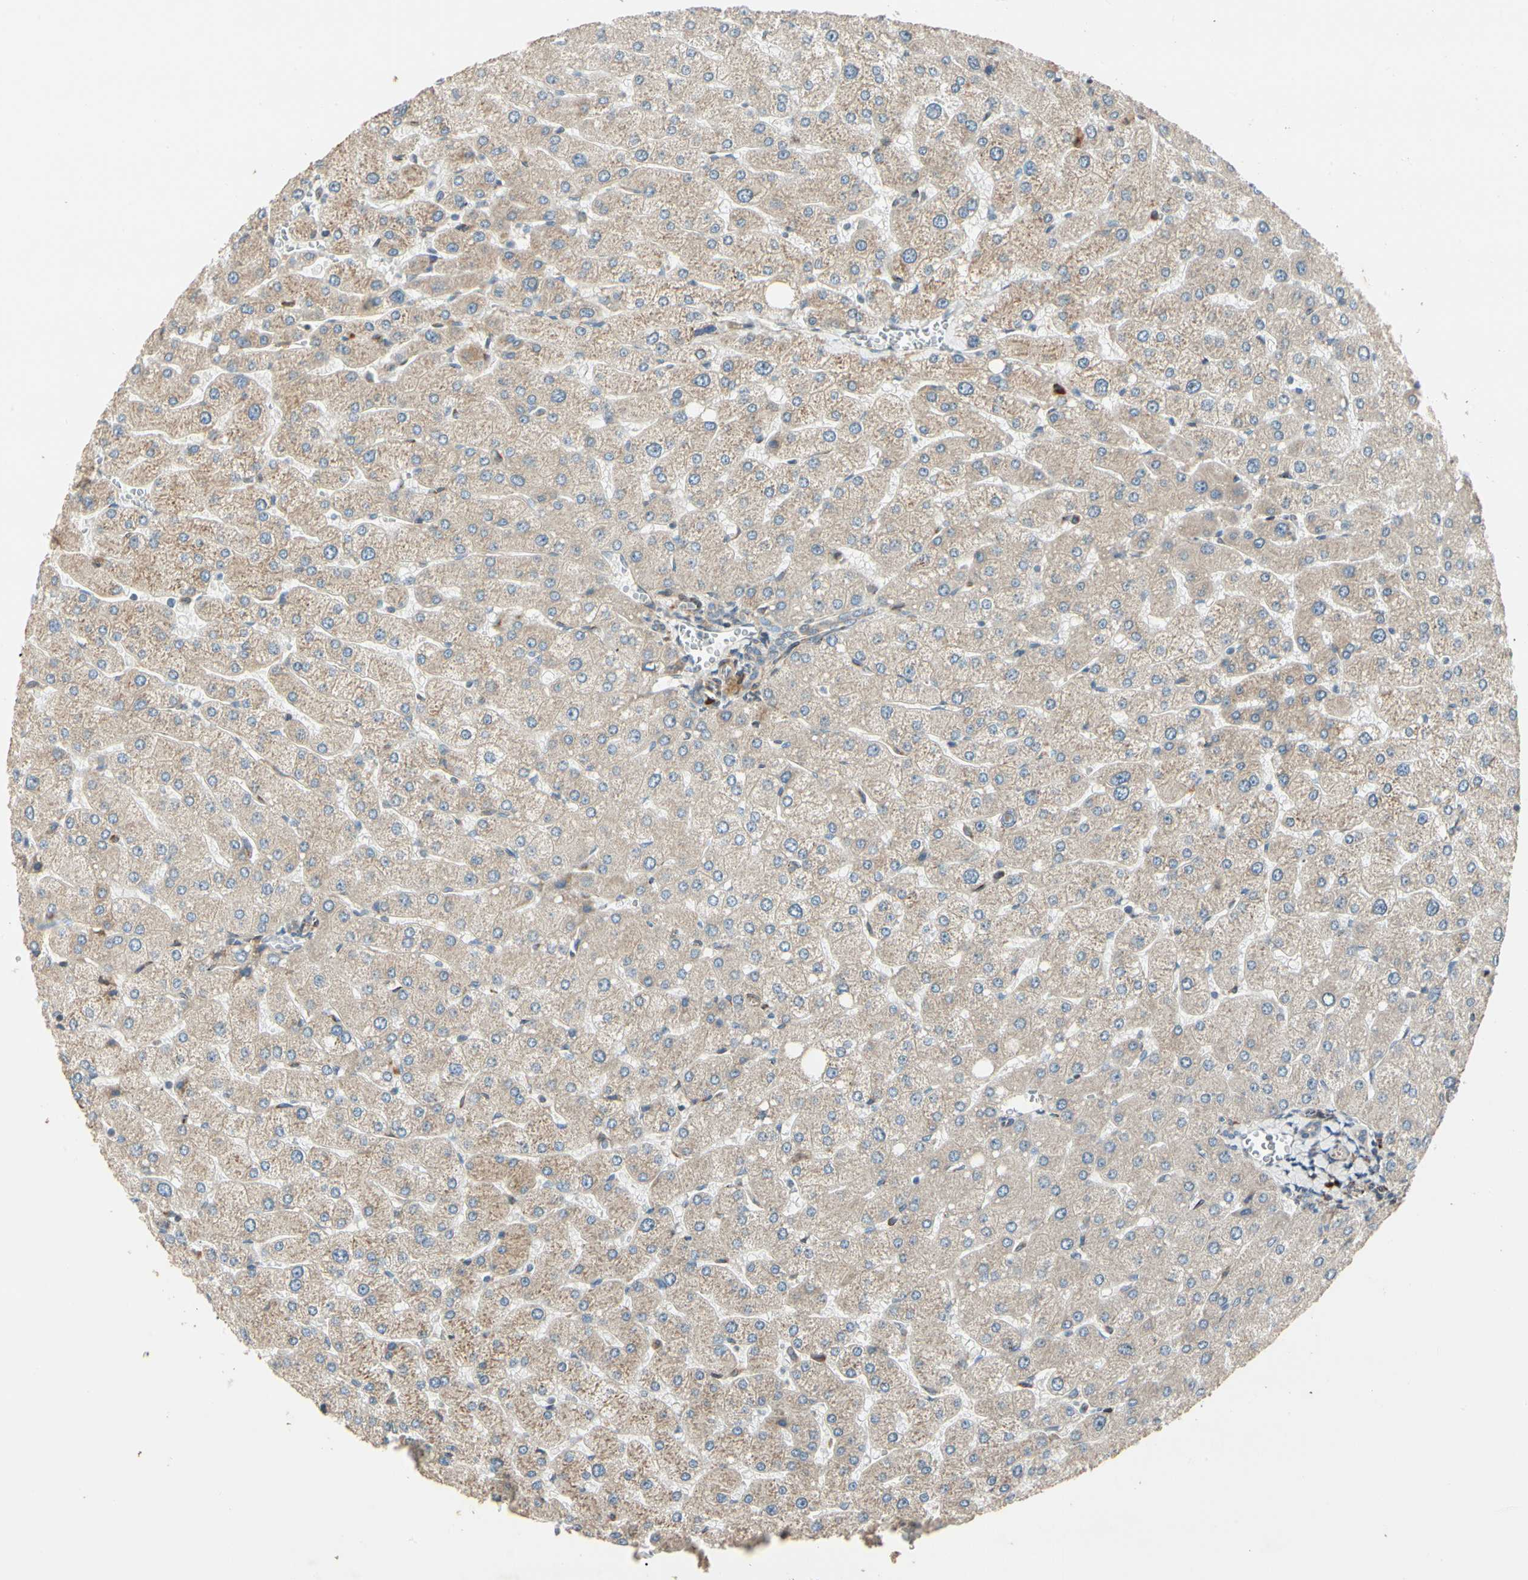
{"staining": {"intensity": "weak", "quantity": ">75%", "location": "cytoplasmic/membranous"}, "tissue": "liver", "cell_type": "Cholangiocytes", "image_type": "normal", "snomed": [{"axis": "morphology", "description": "Normal tissue, NOS"}, {"axis": "topography", "description": "Liver"}], "caption": "A low amount of weak cytoplasmic/membranous staining is seen in approximately >75% of cholangiocytes in normal liver.", "gene": "MRPL9", "patient": {"sex": "male", "age": 55}}